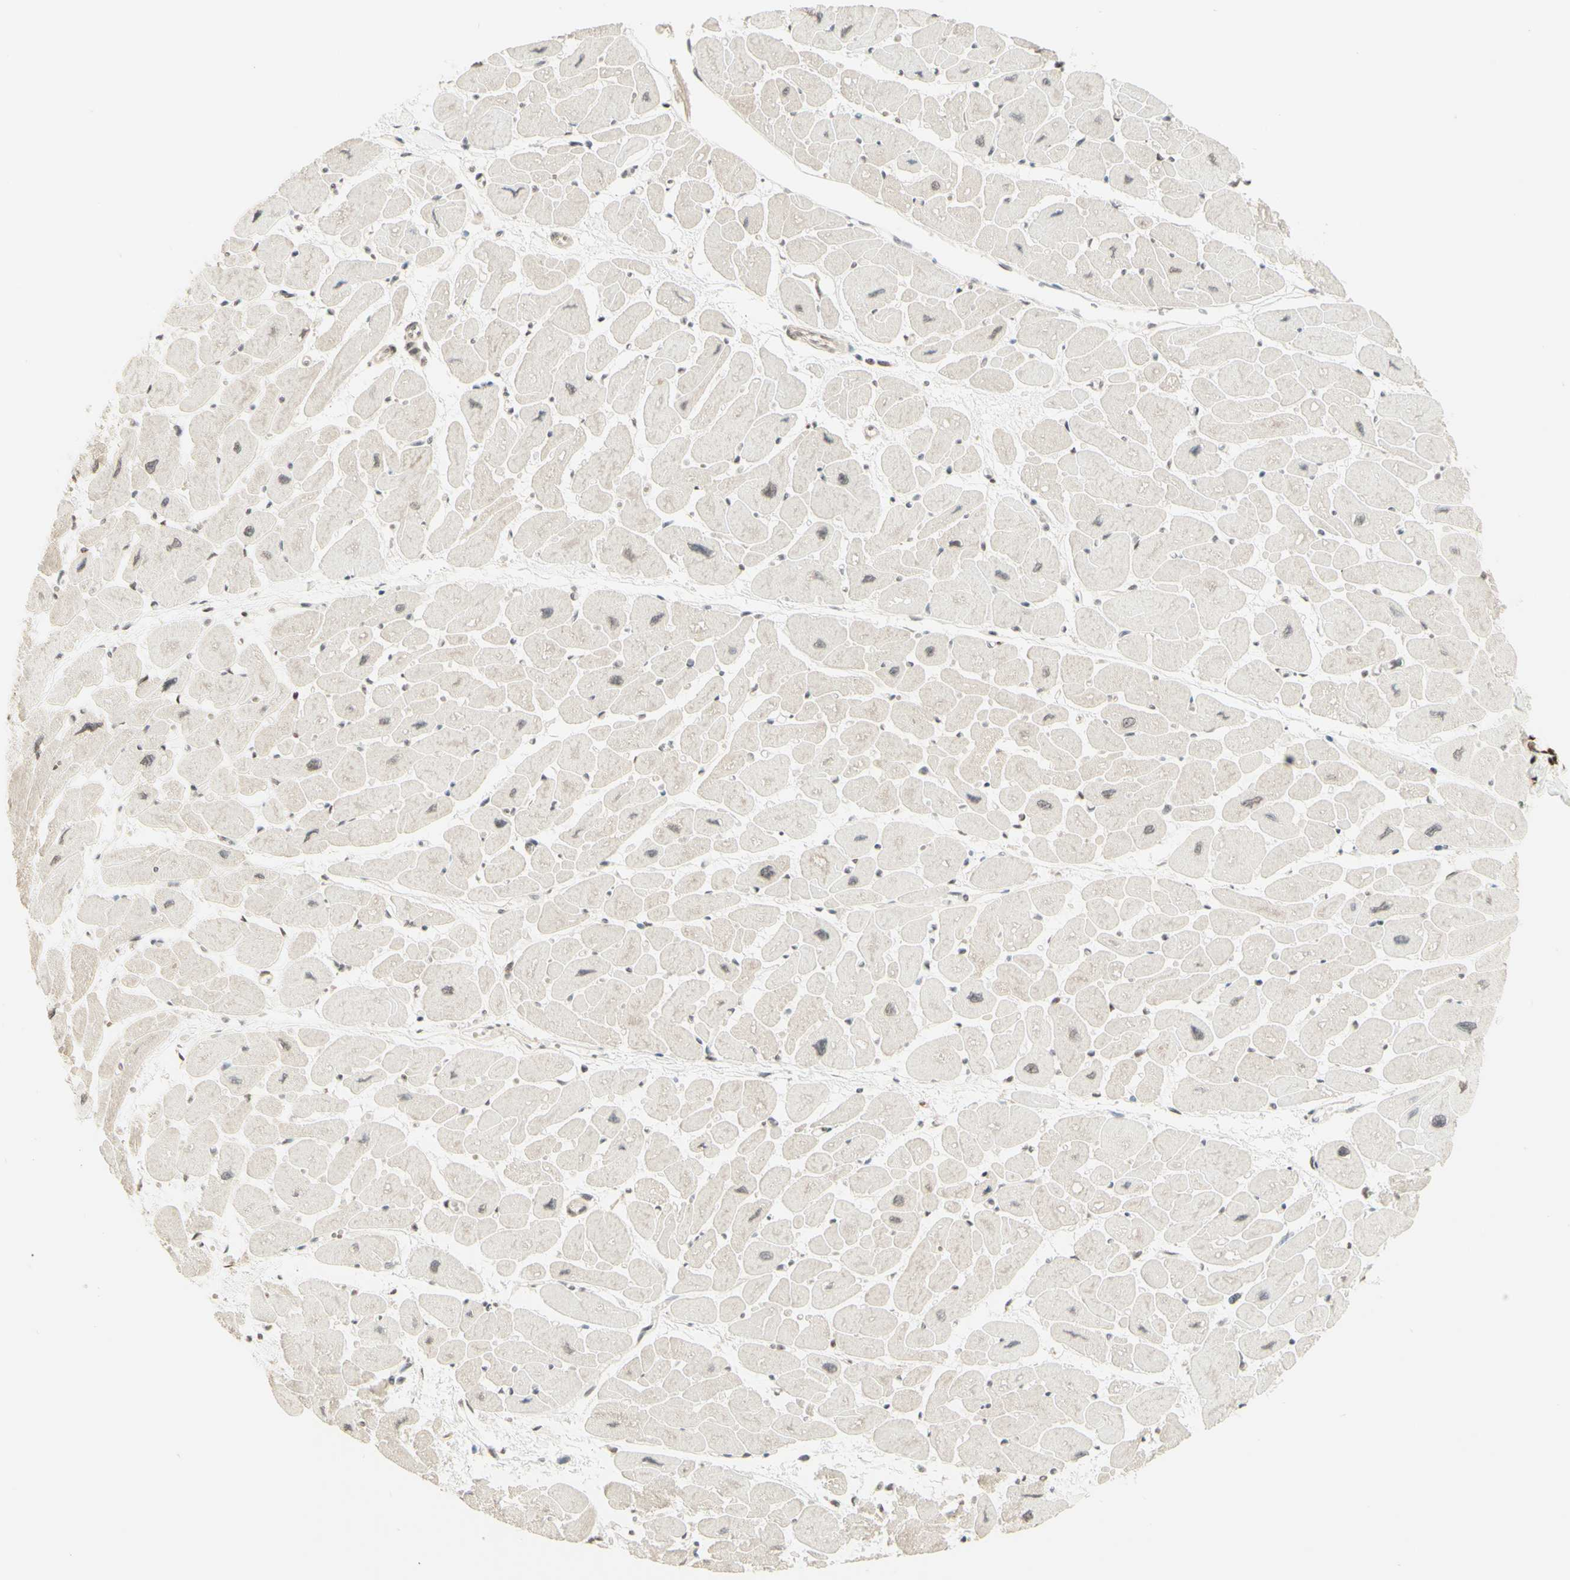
{"staining": {"intensity": "moderate", "quantity": "25%-75%", "location": "nuclear"}, "tissue": "heart muscle", "cell_type": "Cardiomyocytes", "image_type": "normal", "snomed": [{"axis": "morphology", "description": "Normal tissue, NOS"}, {"axis": "topography", "description": "Heart"}], "caption": "This micrograph demonstrates immunohistochemistry staining of benign heart muscle, with medium moderate nuclear expression in about 25%-75% of cardiomyocytes.", "gene": "NR3C1", "patient": {"sex": "female", "age": 54}}